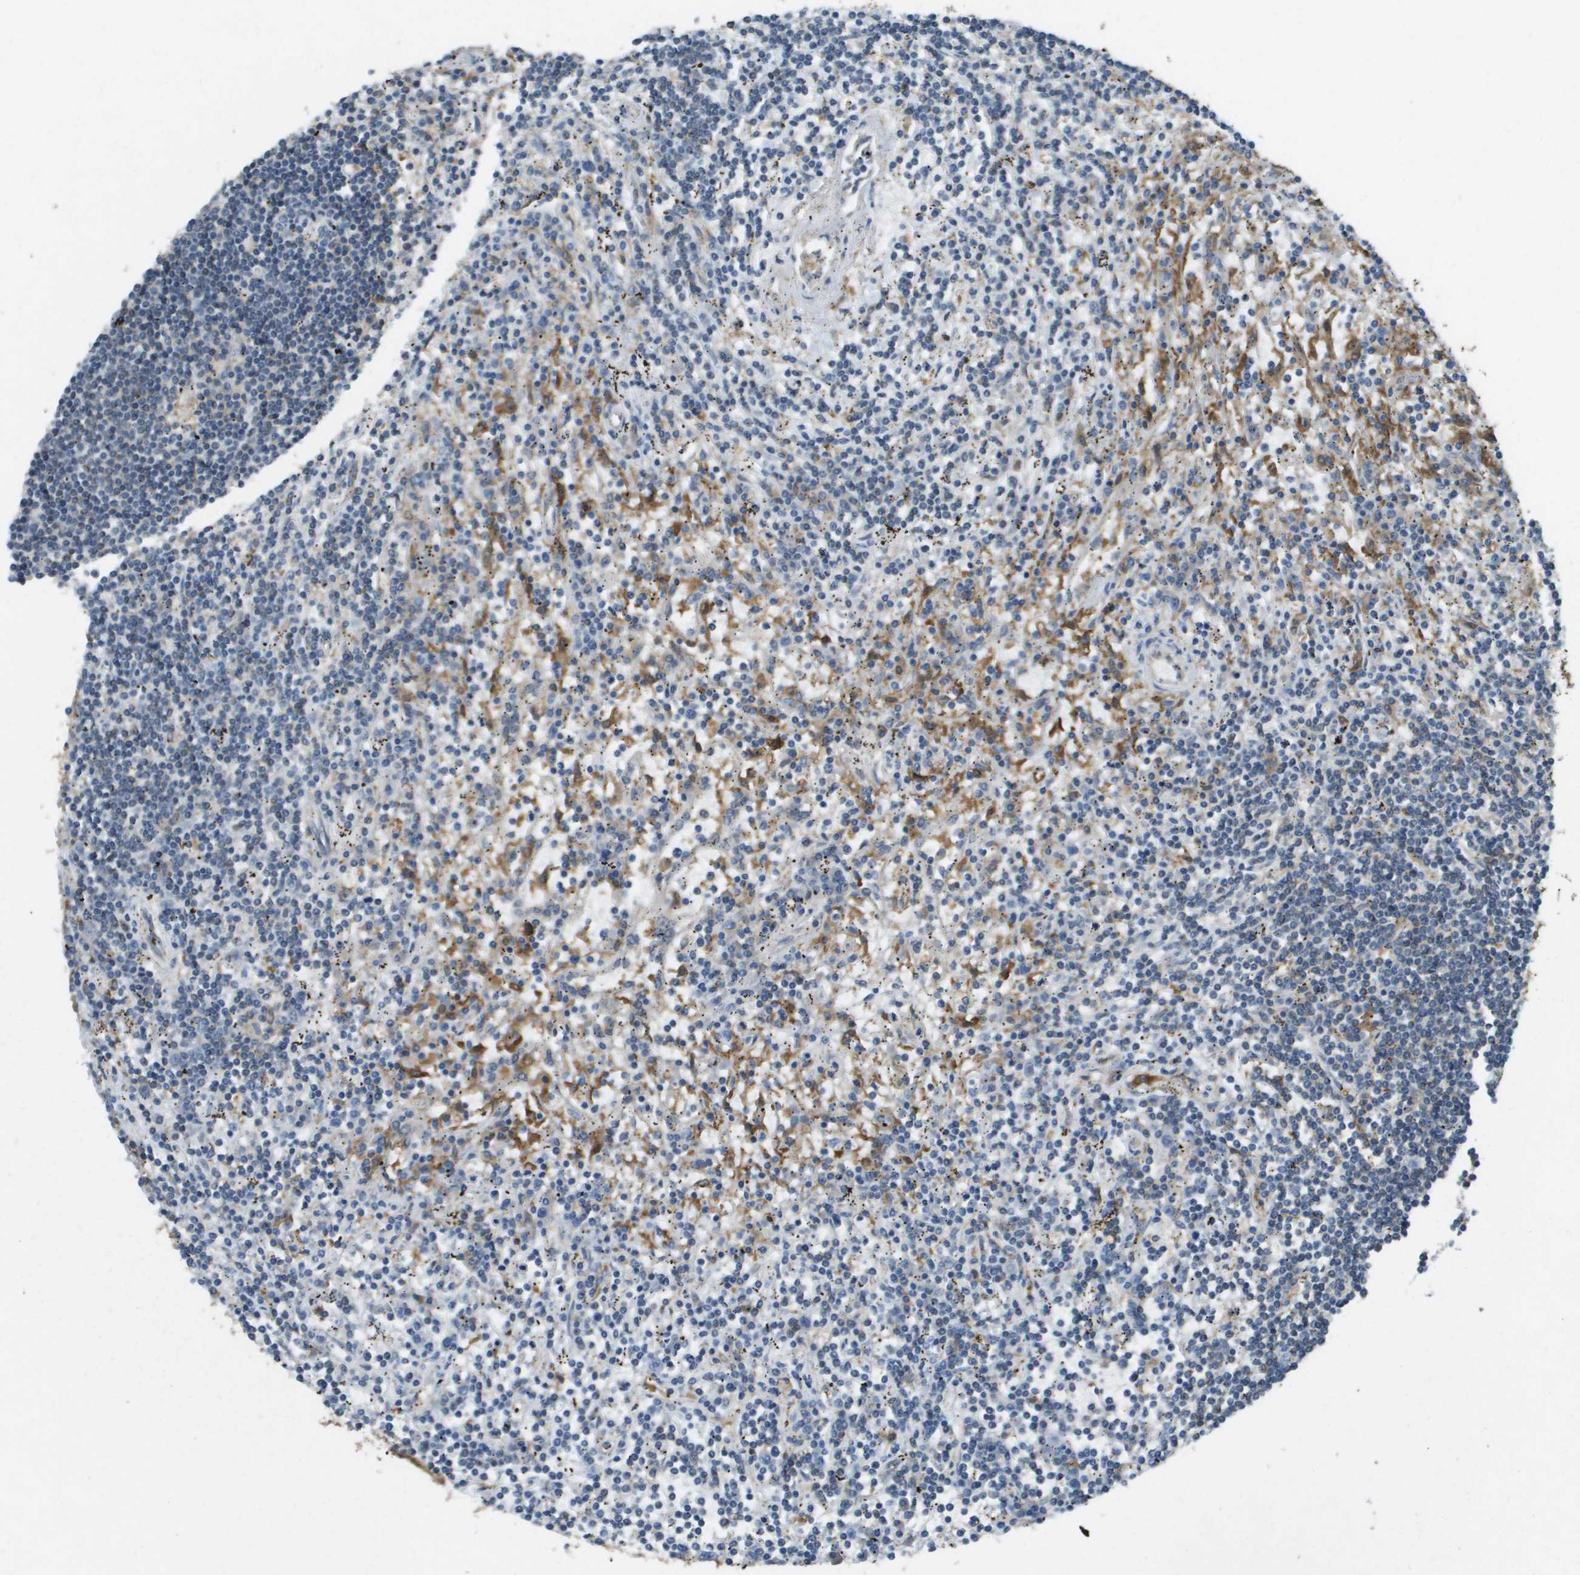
{"staining": {"intensity": "negative", "quantity": "none", "location": "none"}, "tissue": "lymphoma", "cell_type": "Tumor cells", "image_type": "cancer", "snomed": [{"axis": "morphology", "description": "Malignant lymphoma, non-Hodgkin's type, Low grade"}, {"axis": "topography", "description": "Spleen"}], "caption": "High magnification brightfield microscopy of low-grade malignant lymphoma, non-Hodgkin's type stained with DAB (3,3'-diaminobenzidine) (brown) and counterstained with hematoxylin (blue): tumor cells show no significant expression. Brightfield microscopy of immunohistochemistry (IHC) stained with DAB (brown) and hematoxylin (blue), captured at high magnification.", "gene": "CORO1B", "patient": {"sex": "male", "age": 76}}